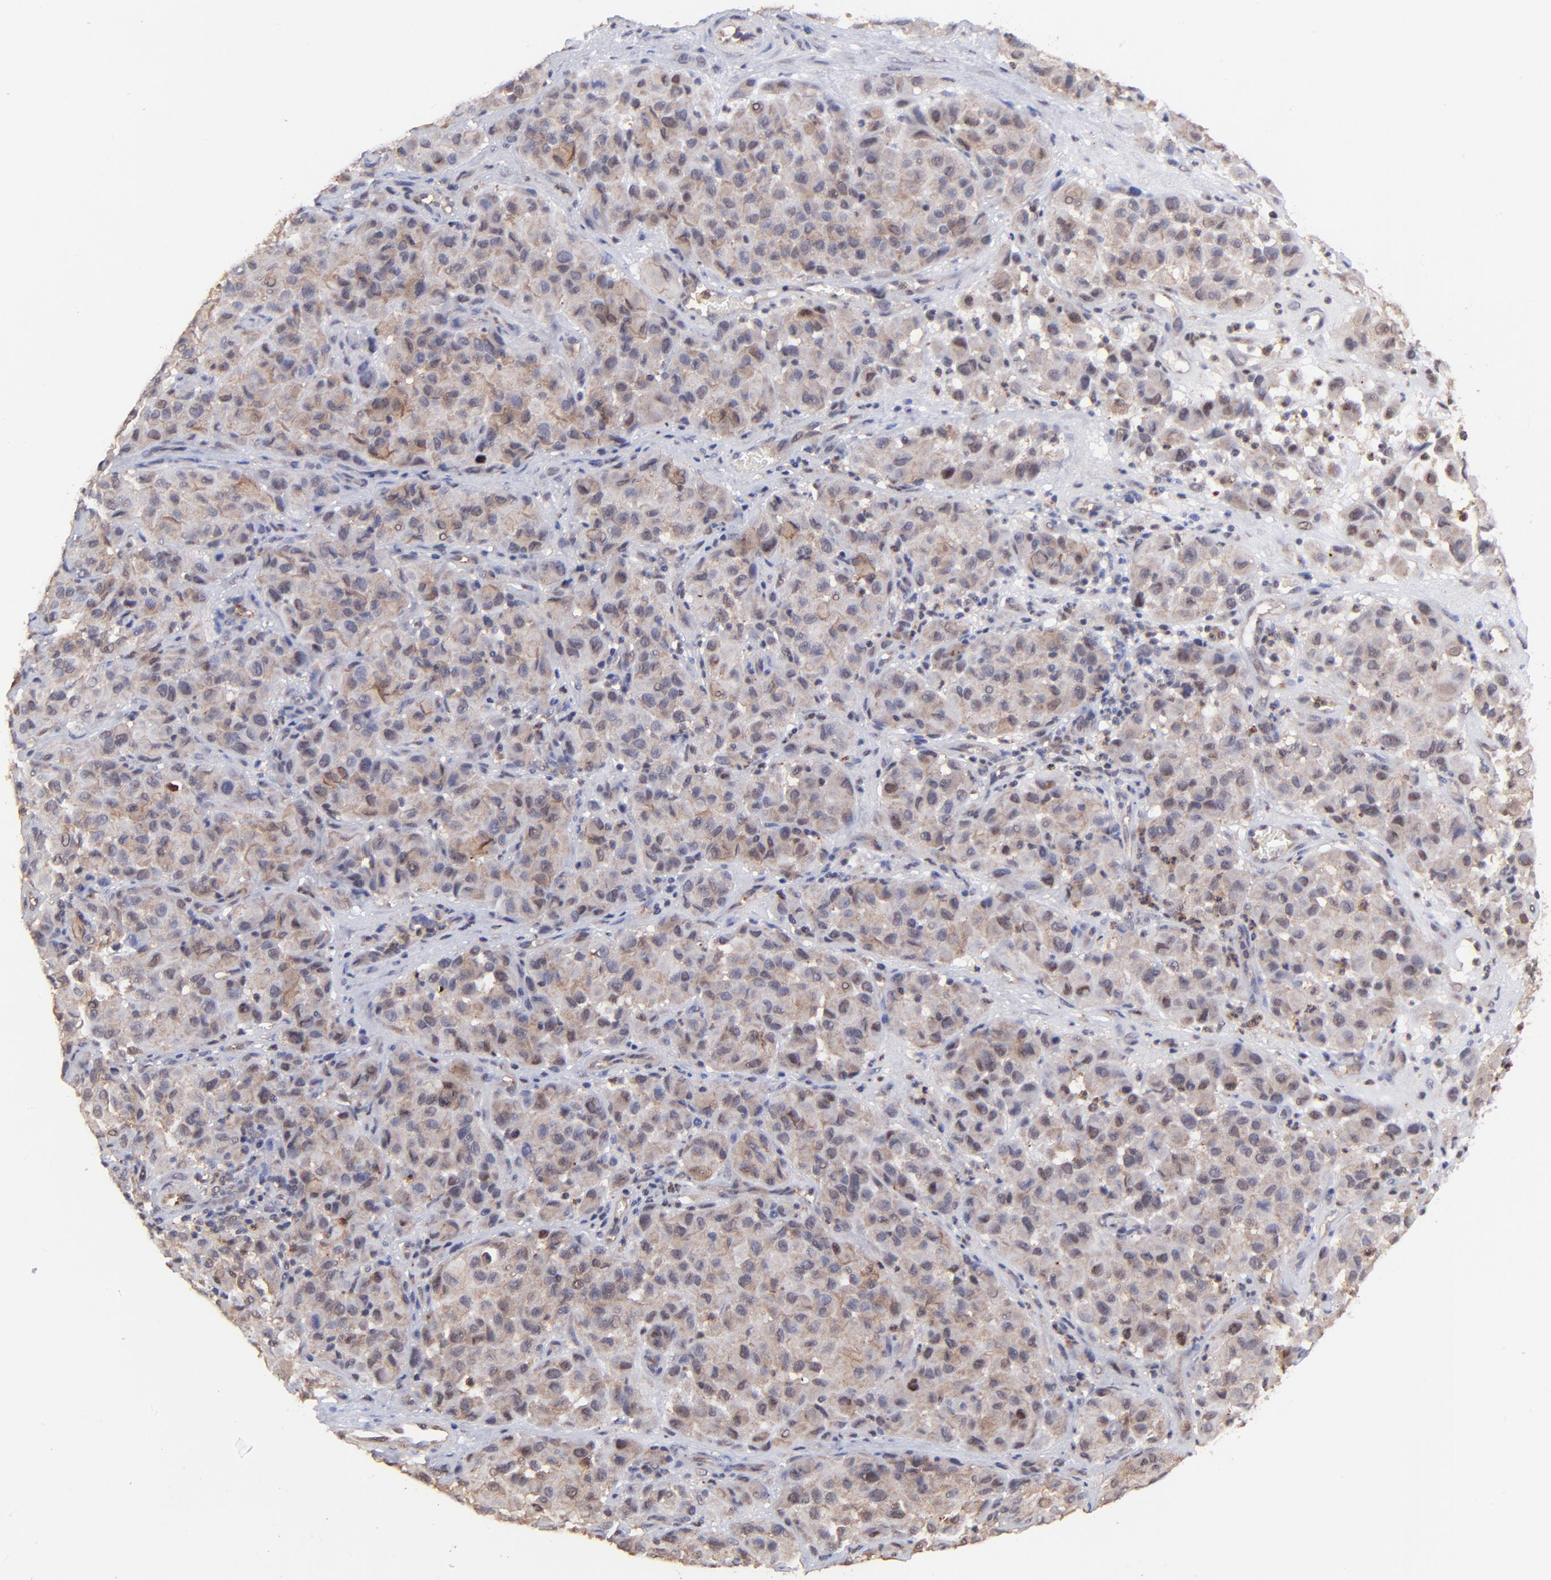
{"staining": {"intensity": "moderate", "quantity": ">75%", "location": "cytoplasmic/membranous"}, "tissue": "melanoma", "cell_type": "Tumor cells", "image_type": "cancer", "snomed": [{"axis": "morphology", "description": "Malignant melanoma, NOS"}, {"axis": "topography", "description": "Skin"}], "caption": "Immunohistochemical staining of human malignant melanoma reveals medium levels of moderate cytoplasmic/membranous positivity in about >75% of tumor cells. The protein of interest is stained brown, and the nuclei are stained in blue (DAB IHC with brightfield microscopy, high magnification).", "gene": "PSMA6", "patient": {"sex": "female", "age": 21}}